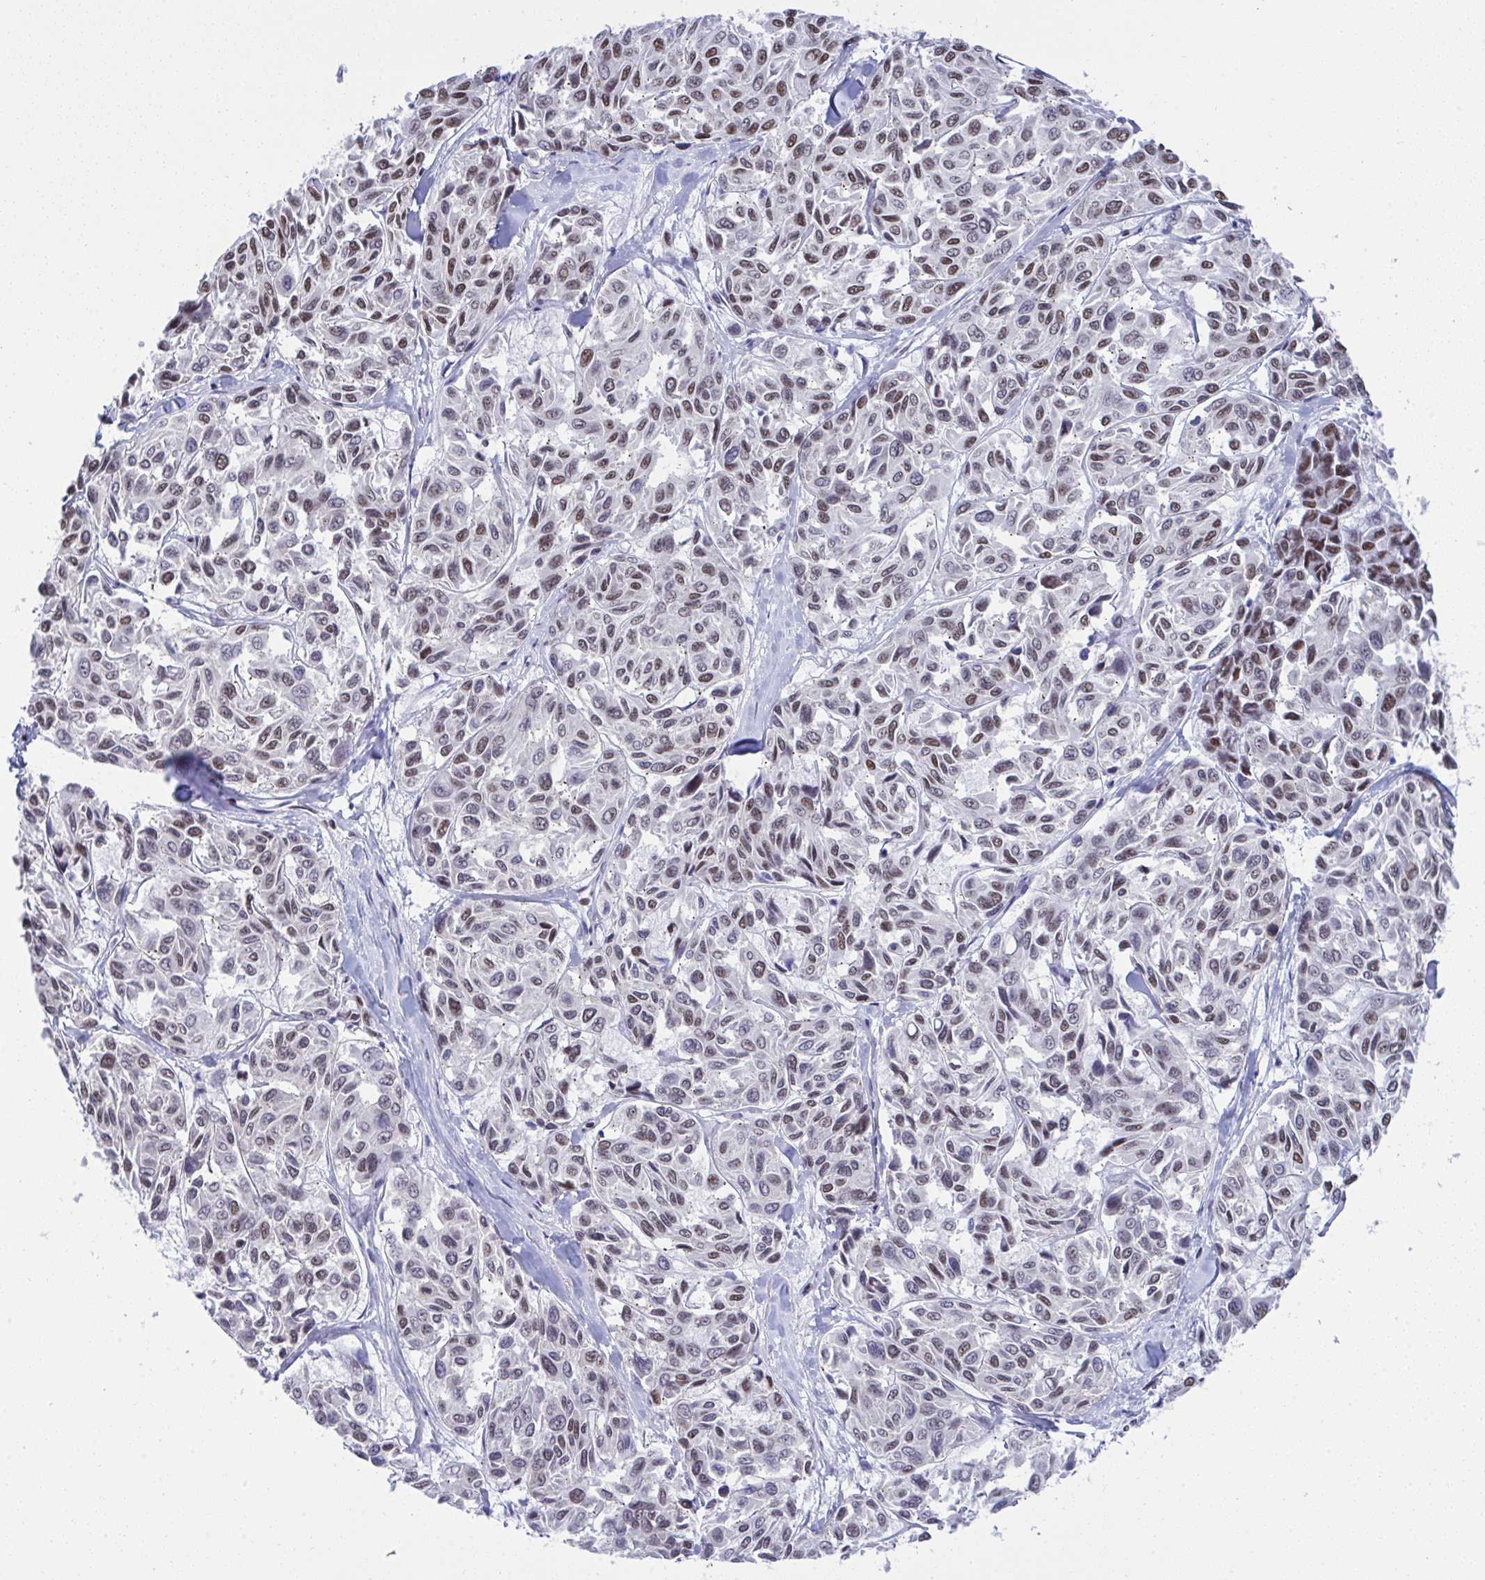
{"staining": {"intensity": "moderate", "quantity": "25%-75%", "location": "nuclear"}, "tissue": "melanoma", "cell_type": "Tumor cells", "image_type": "cancer", "snomed": [{"axis": "morphology", "description": "Malignant melanoma, NOS"}, {"axis": "topography", "description": "Skin"}], "caption": "The immunohistochemical stain labels moderate nuclear positivity in tumor cells of malignant melanoma tissue.", "gene": "DDX52", "patient": {"sex": "female", "age": 66}}